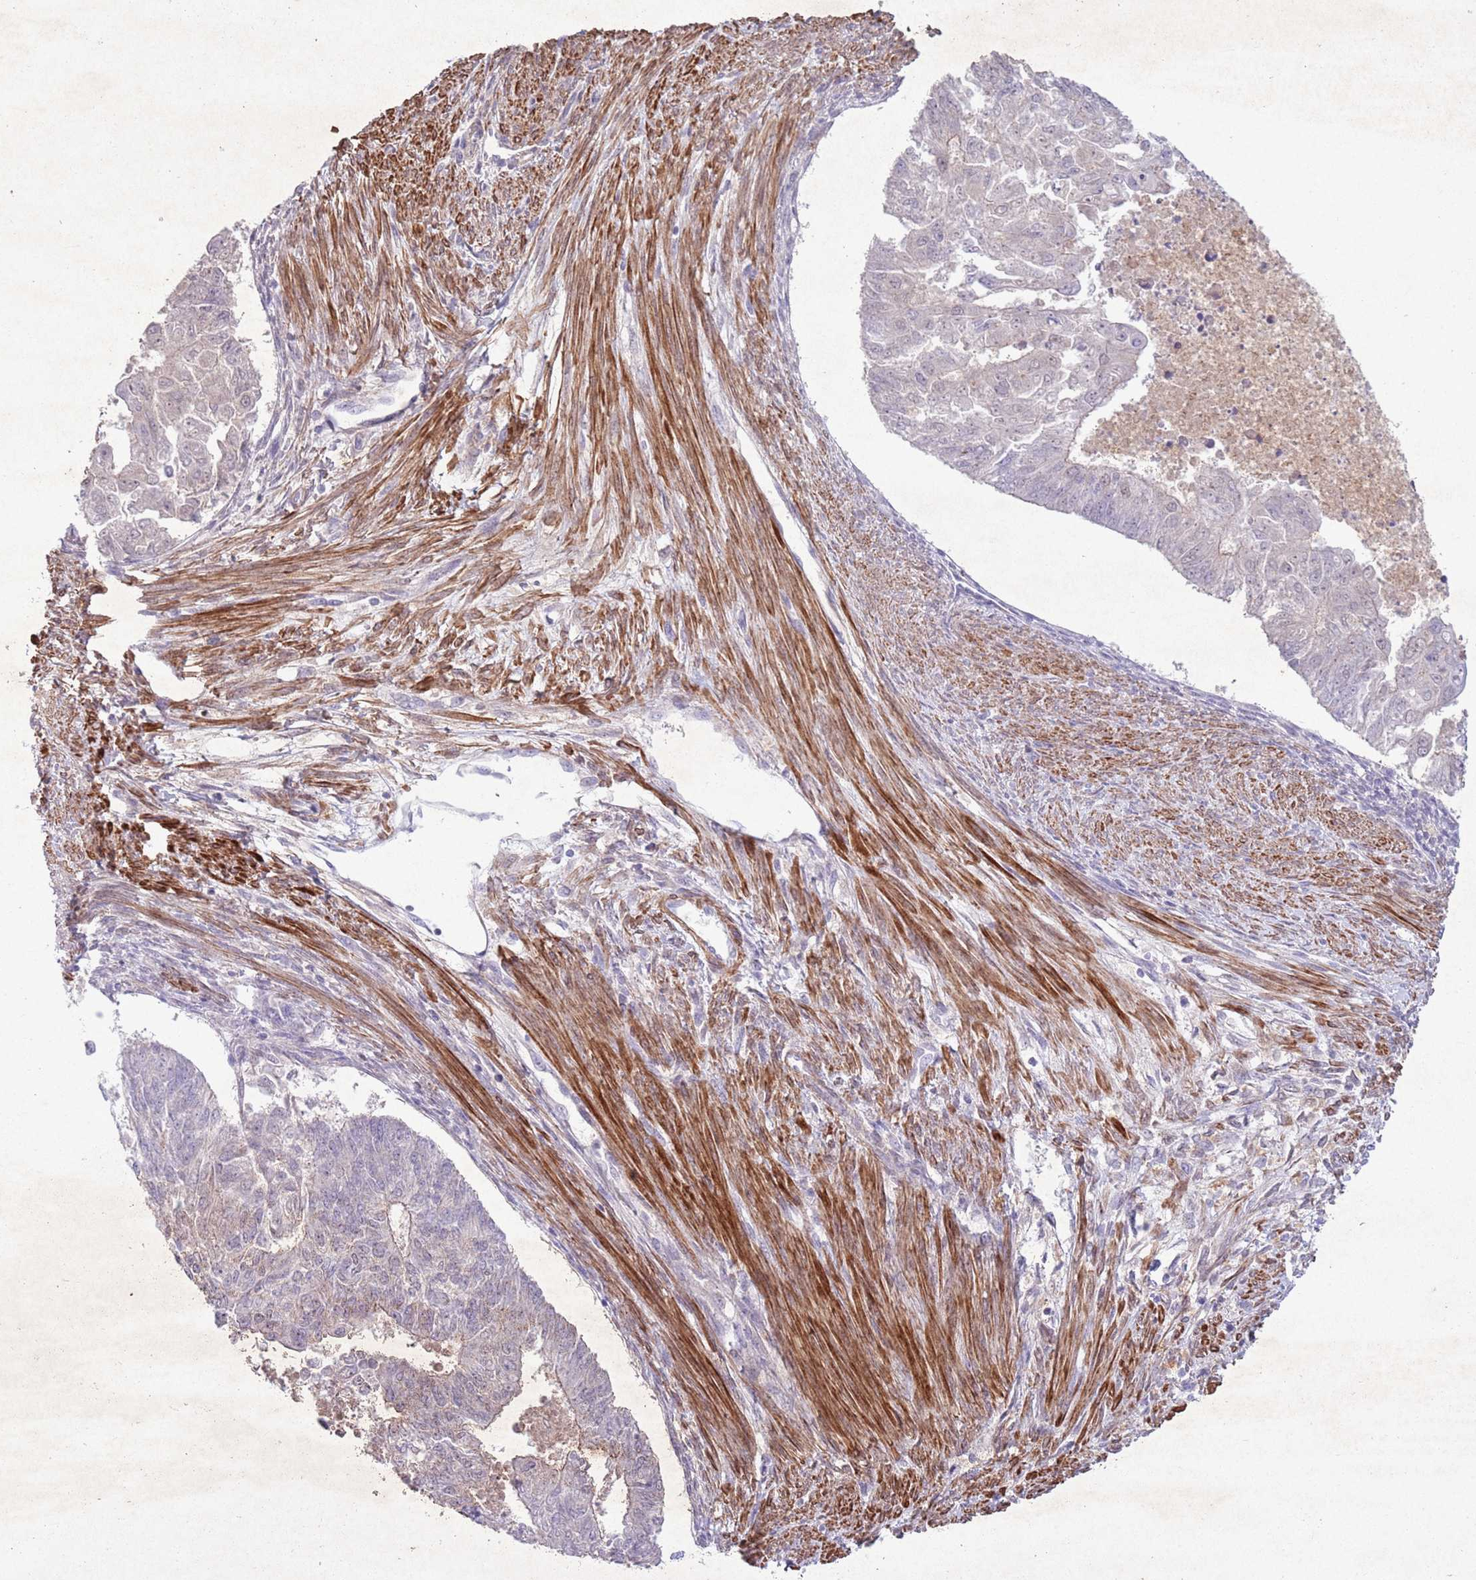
{"staining": {"intensity": "negative", "quantity": "none", "location": "none"}, "tissue": "endometrial cancer", "cell_type": "Tumor cells", "image_type": "cancer", "snomed": [{"axis": "morphology", "description": "Adenocarcinoma, NOS"}, {"axis": "topography", "description": "Endometrium"}], "caption": "The immunohistochemistry micrograph has no significant expression in tumor cells of endometrial cancer (adenocarcinoma) tissue.", "gene": "CCNI", "patient": {"sex": "female", "age": 32}}